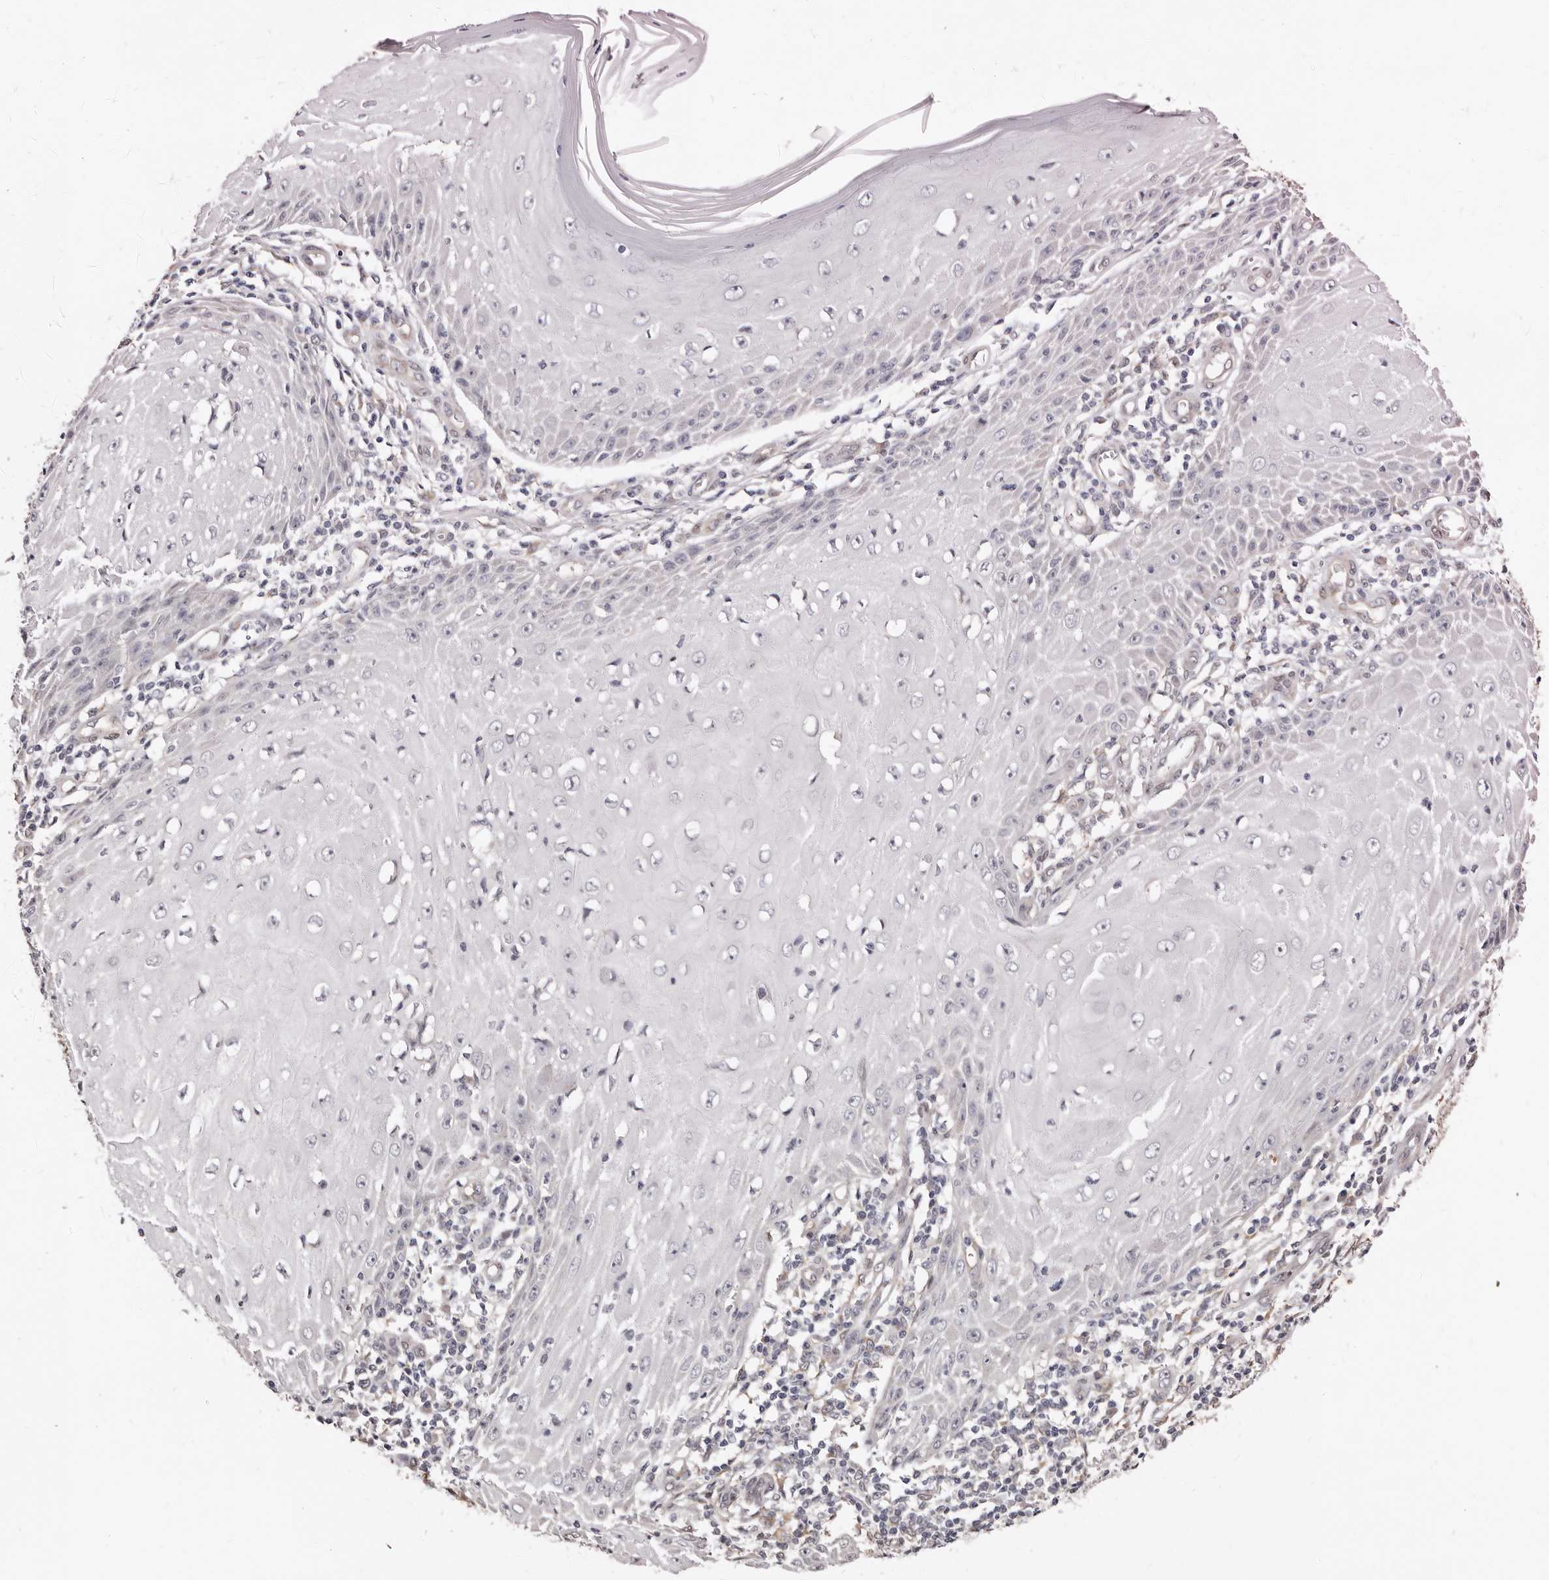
{"staining": {"intensity": "negative", "quantity": "none", "location": "none"}, "tissue": "skin cancer", "cell_type": "Tumor cells", "image_type": "cancer", "snomed": [{"axis": "morphology", "description": "Squamous cell carcinoma, NOS"}, {"axis": "topography", "description": "Skin"}], "caption": "DAB (3,3'-diaminobenzidine) immunohistochemical staining of squamous cell carcinoma (skin) shows no significant positivity in tumor cells.", "gene": "KHDRBS2", "patient": {"sex": "female", "age": 73}}